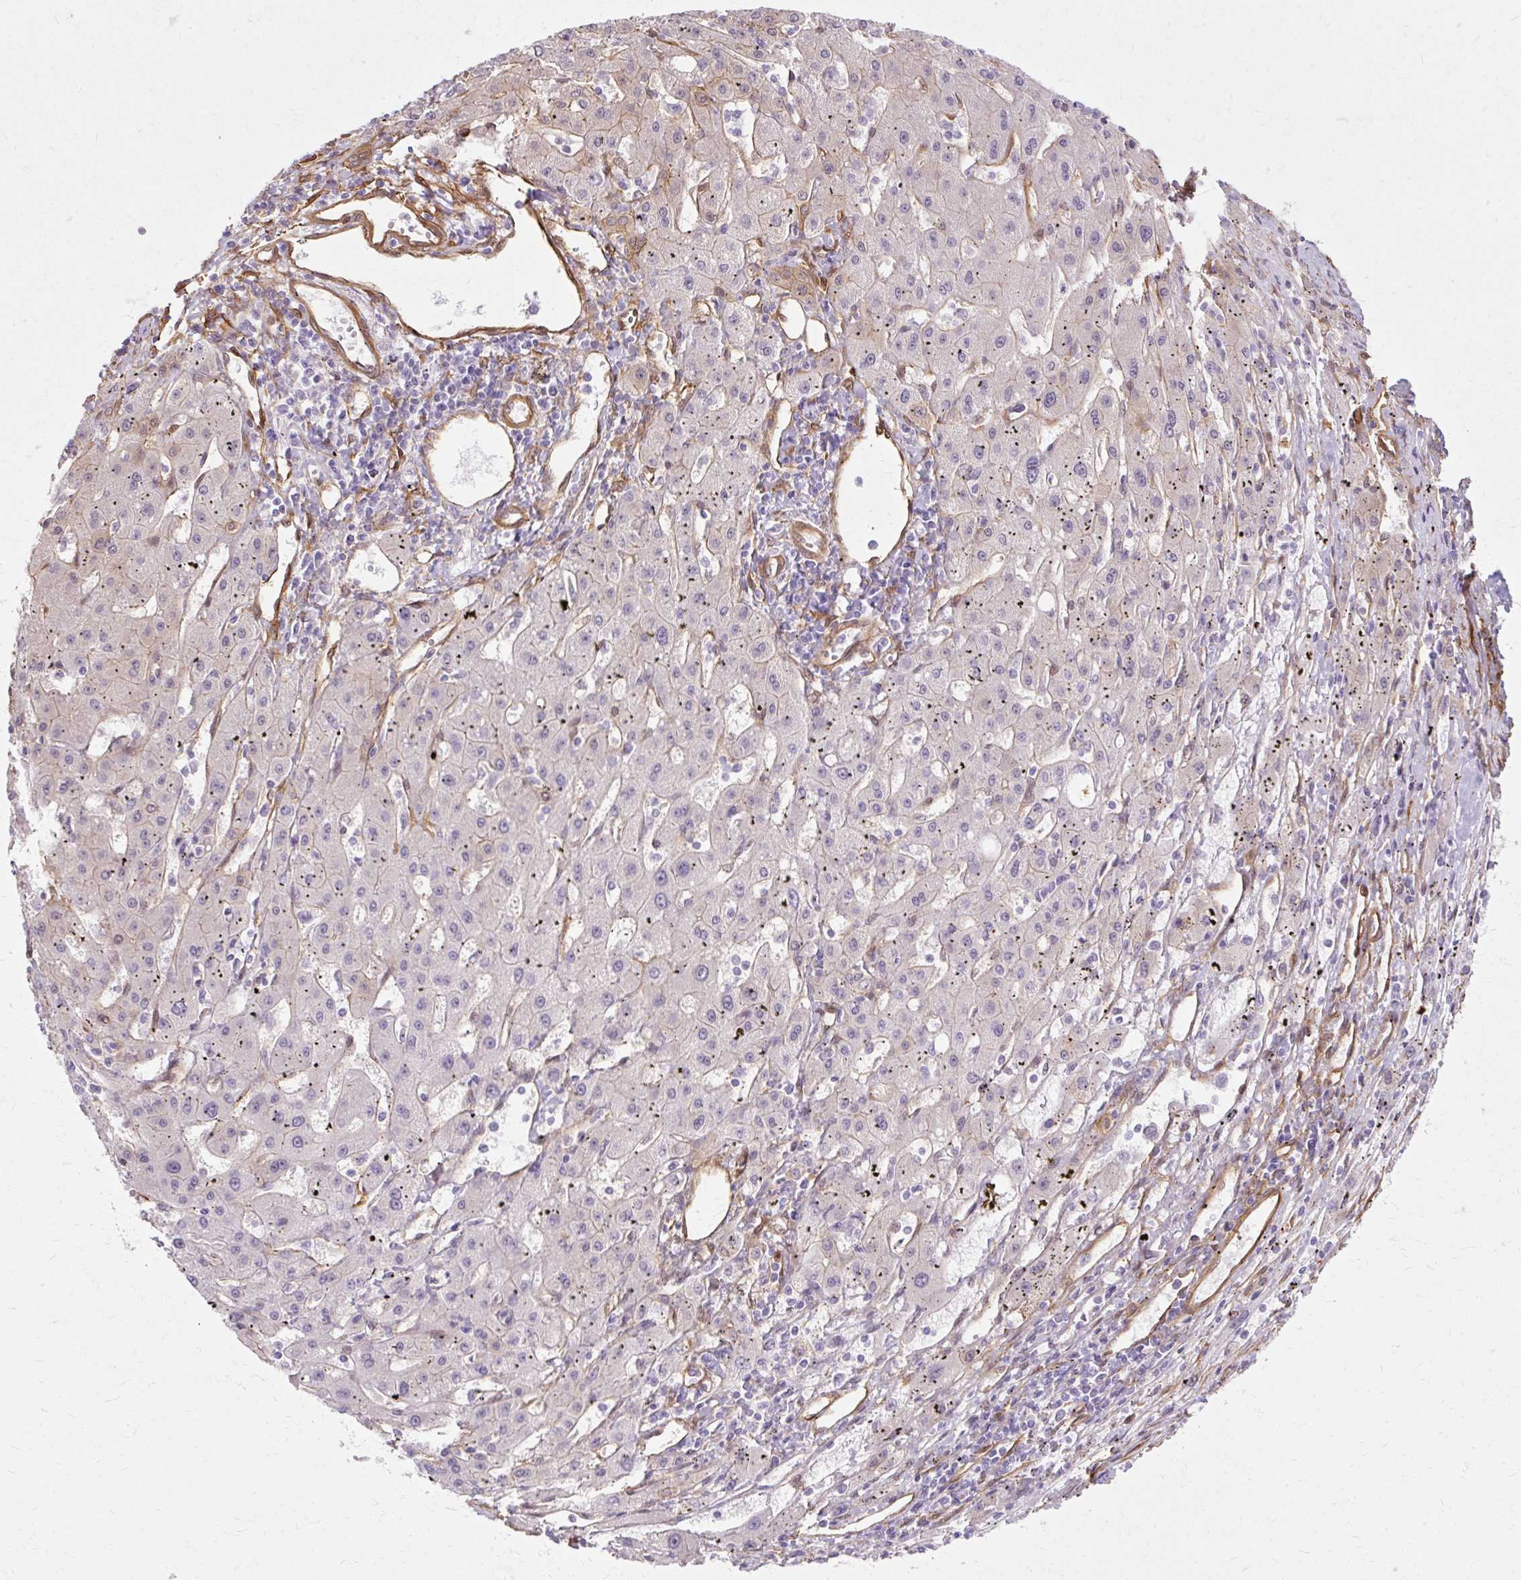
{"staining": {"intensity": "negative", "quantity": "none", "location": "none"}, "tissue": "liver cancer", "cell_type": "Tumor cells", "image_type": "cancer", "snomed": [{"axis": "morphology", "description": "Carcinoma, Hepatocellular, NOS"}, {"axis": "topography", "description": "Liver"}], "caption": "This is a image of immunohistochemistry (IHC) staining of hepatocellular carcinoma (liver), which shows no expression in tumor cells.", "gene": "CNN3", "patient": {"sex": "male", "age": 72}}